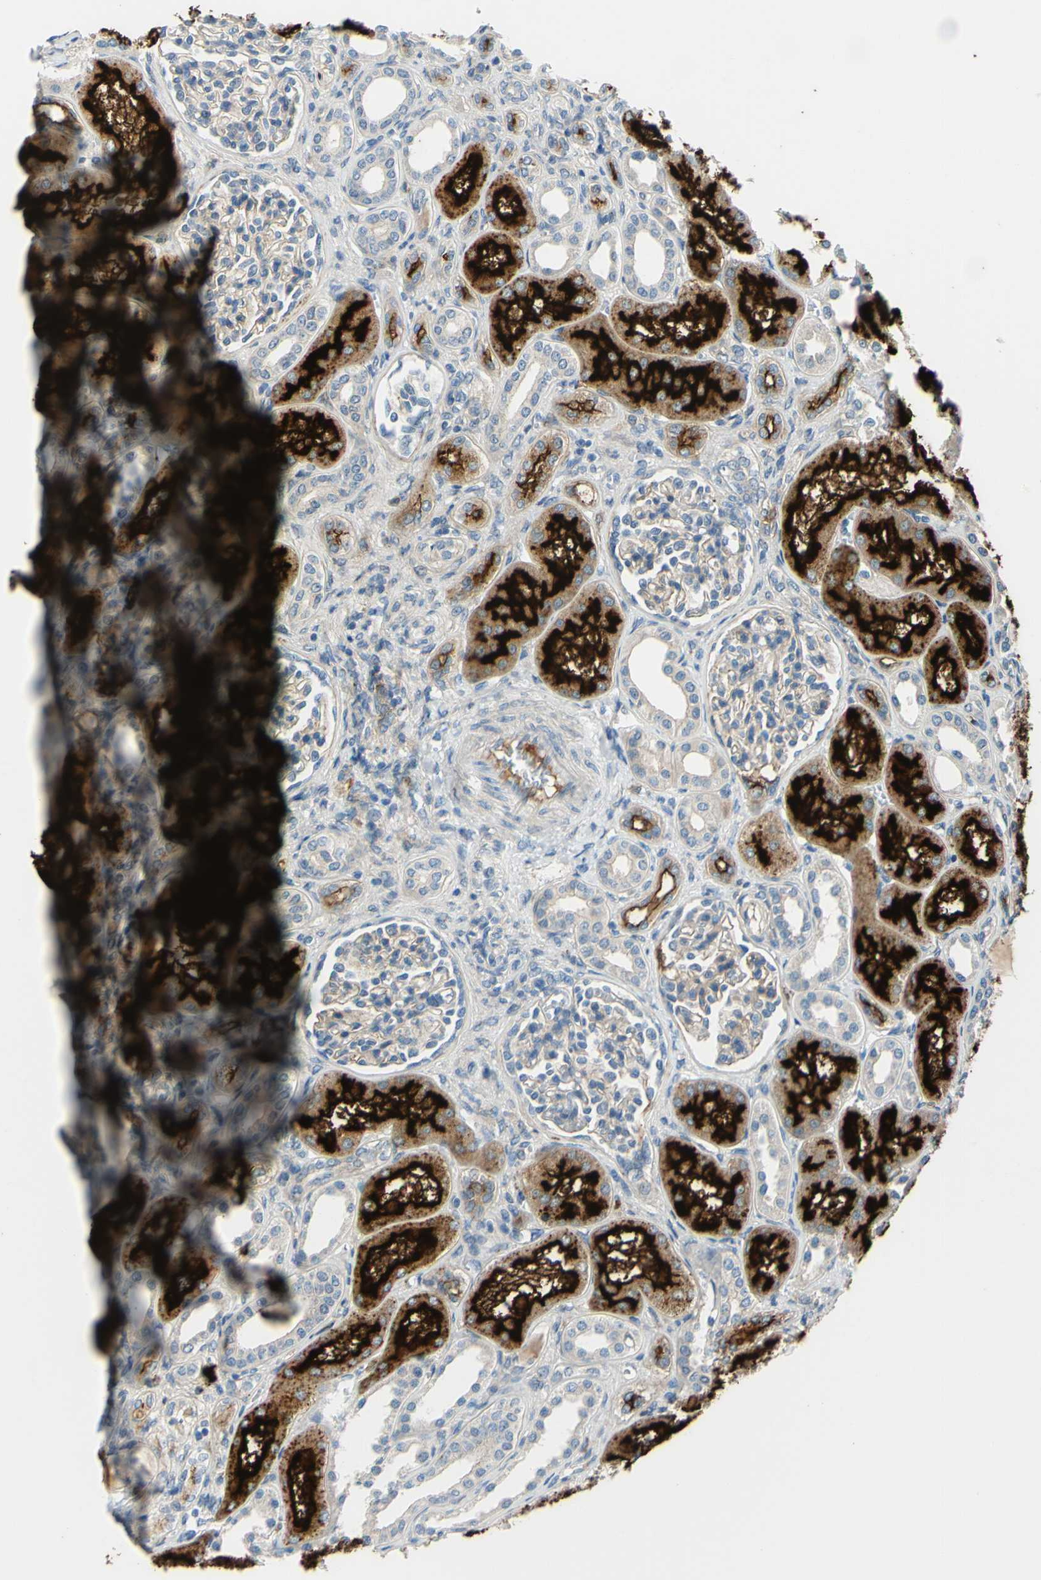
{"staining": {"intensity": "weak", "quantity": "25%-75%", "location": "cytoplasmic/membranous"}, "tissue": "kidney", "cell_type": "Cells in glomeruli", "image_type": "normal", "snomed": [{"axis": "morphology", "description": "Normal tissue, NOS"}, {"axis": "topography", "description": "Kidney"}], "caption": "Brown immunohistochemical staining in benign human kidney demonstrates weak cytoplasmic/membranous expression in about 25%-75% of cells in glomeruli. The protein of interest is shown in brown color, while the nuclei are stained blue.", "gene": "ARHGAP1", "patient": {"sex": "male", "age": 7}}